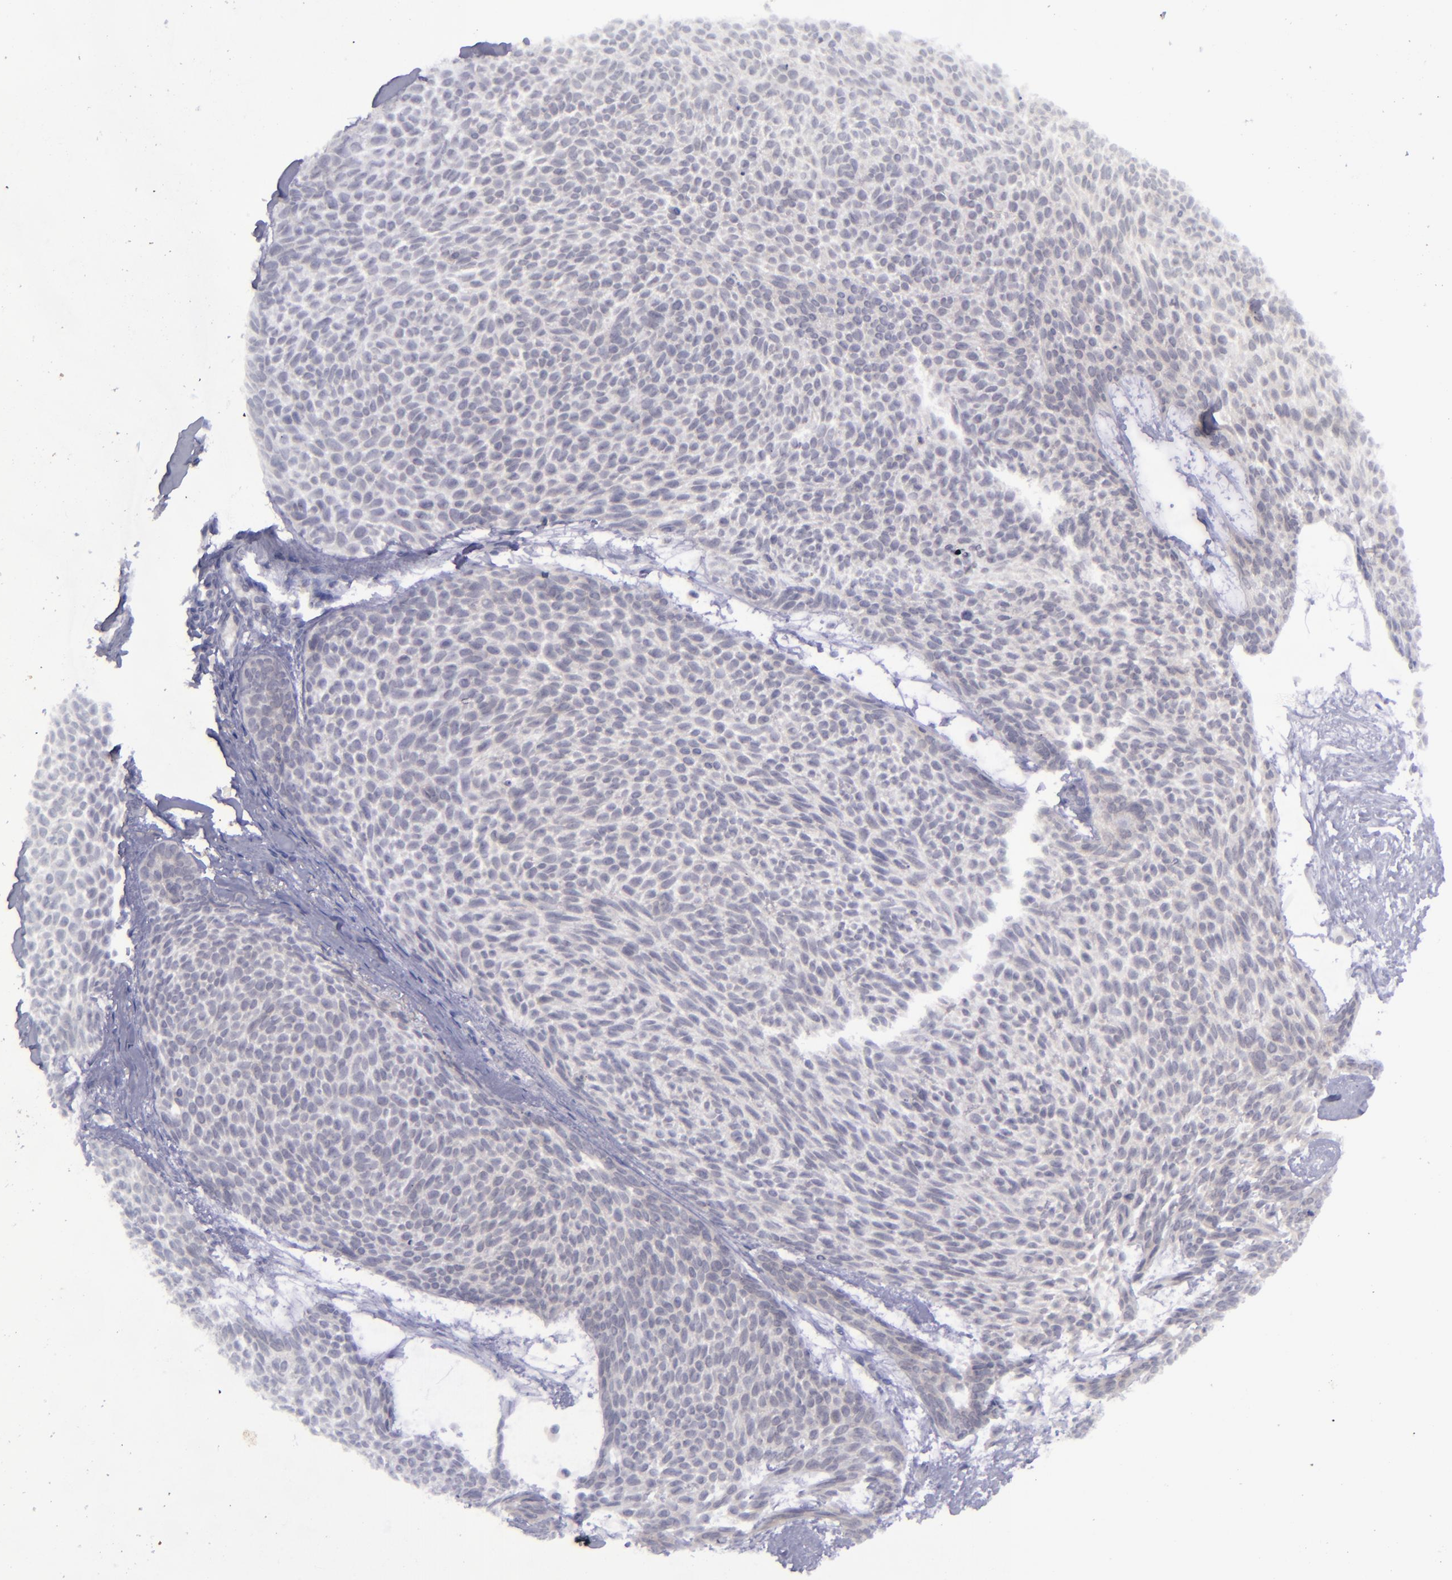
{"staining": {"intensity": "negative", "quantity": "none", "location": "none"}, "tissue": "skin cancer", "cell_type": "Tumor cells", "image_type": "cancer", "snomed": [{"axis": "morphology", "description": "Basal cell carcinoma"}, {"axis": "topography", "description": "Skin"}], "caption": "Immunohistochemical staining of human skin cancer (basal cell carcinoma) shows no significant staining in tumor cells.", "gene": "EVPL", "patient": {"sex": "male", "age": 84}}